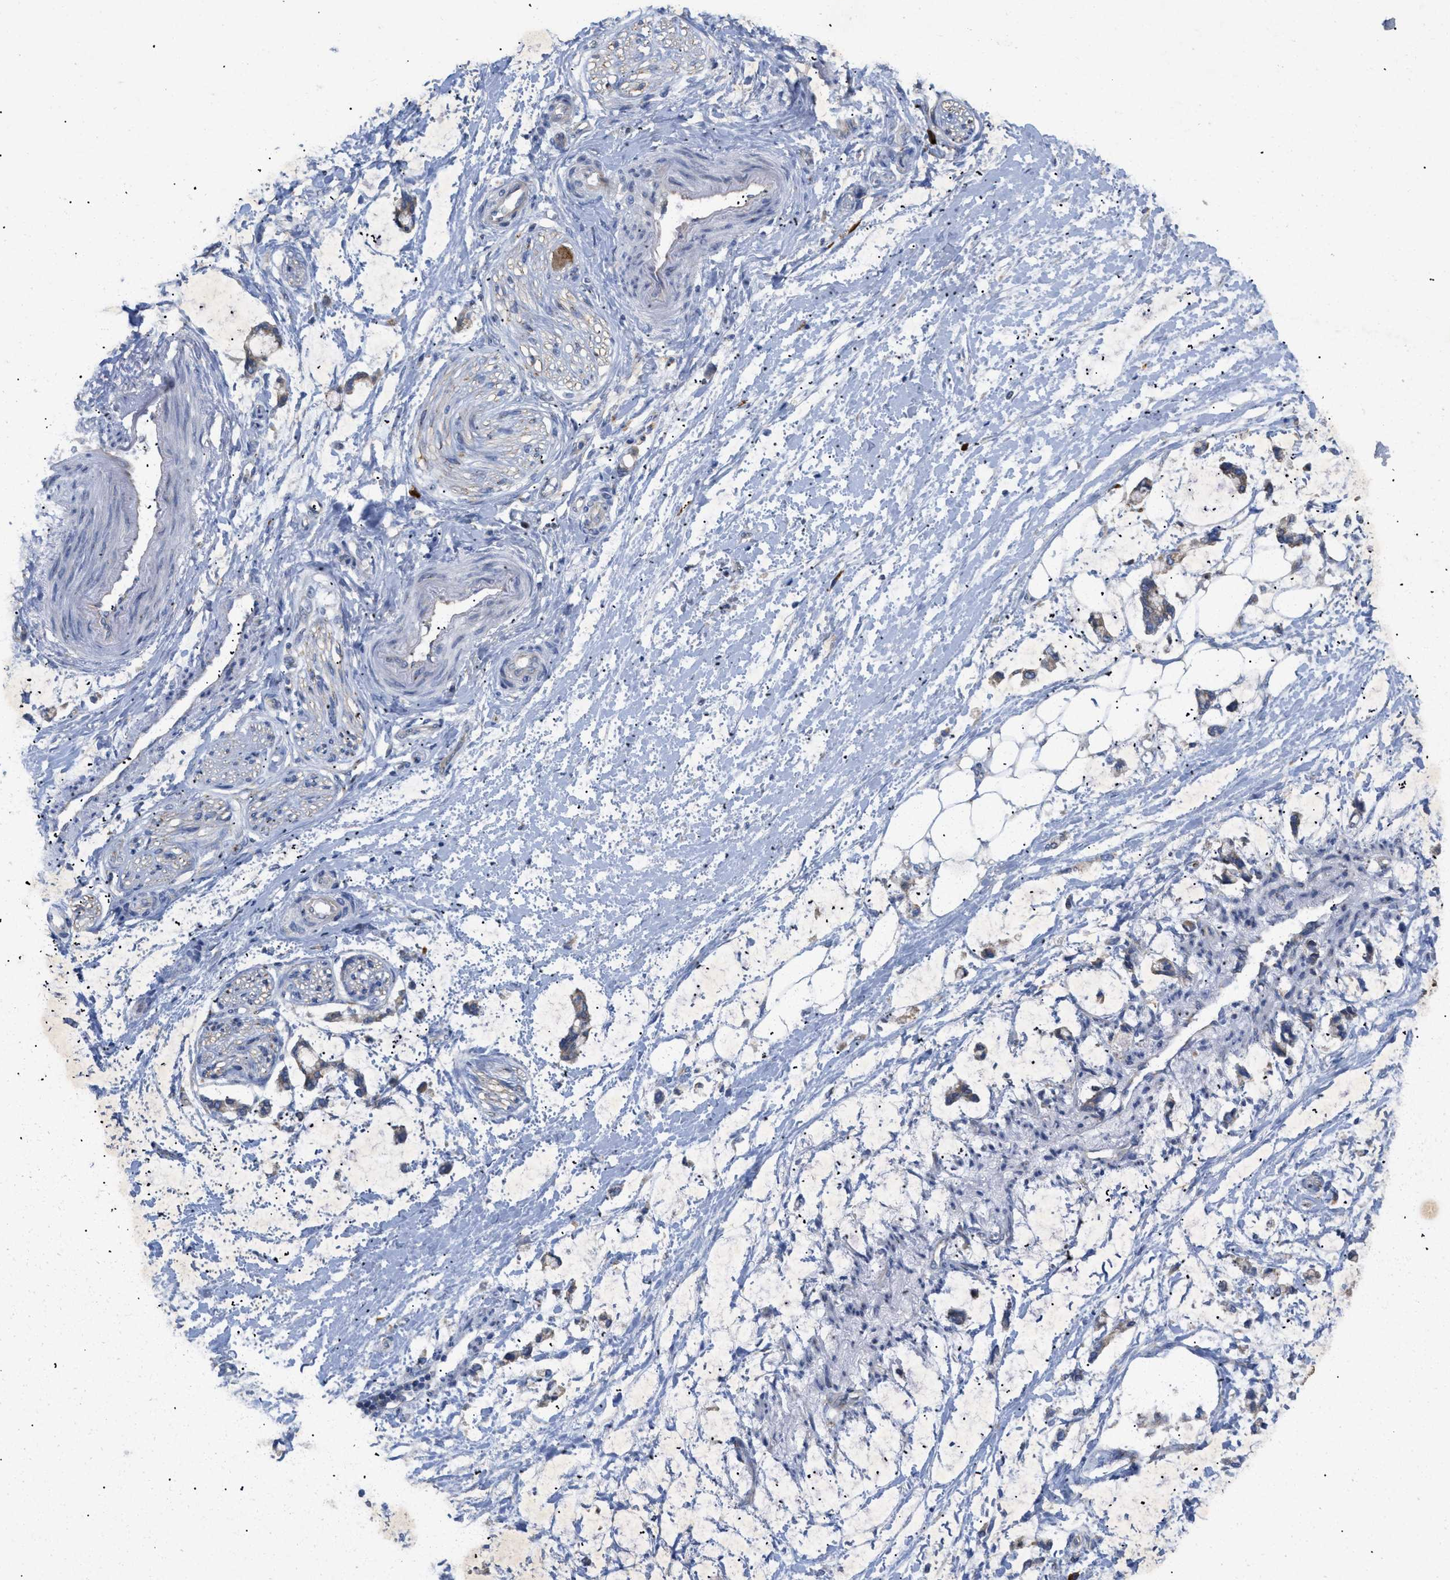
{"staining": {"intensity": "negative", "quantity": "none", "location": "none"}, "tissue": "adipose tissue", "cell_type": "Adipocytes", "image_type": "normal", "snomed": [{"axis": "morphology", "description": "Normal tissue, NOS"}, {"axis": "morphology", "description": "Adenocarcinoma, NOS"}, {"axis": "topography", "description": "Colon"}, {"axis": "topography", "description": "Peripheral nerve tissue"}], "caption": "This is an IHC histopathology image of unremarkable human adipose tissue. There is no expression in adipocytes.", "gene": "SLC50A1", "patient": {"sex": "male", "age": 14}}